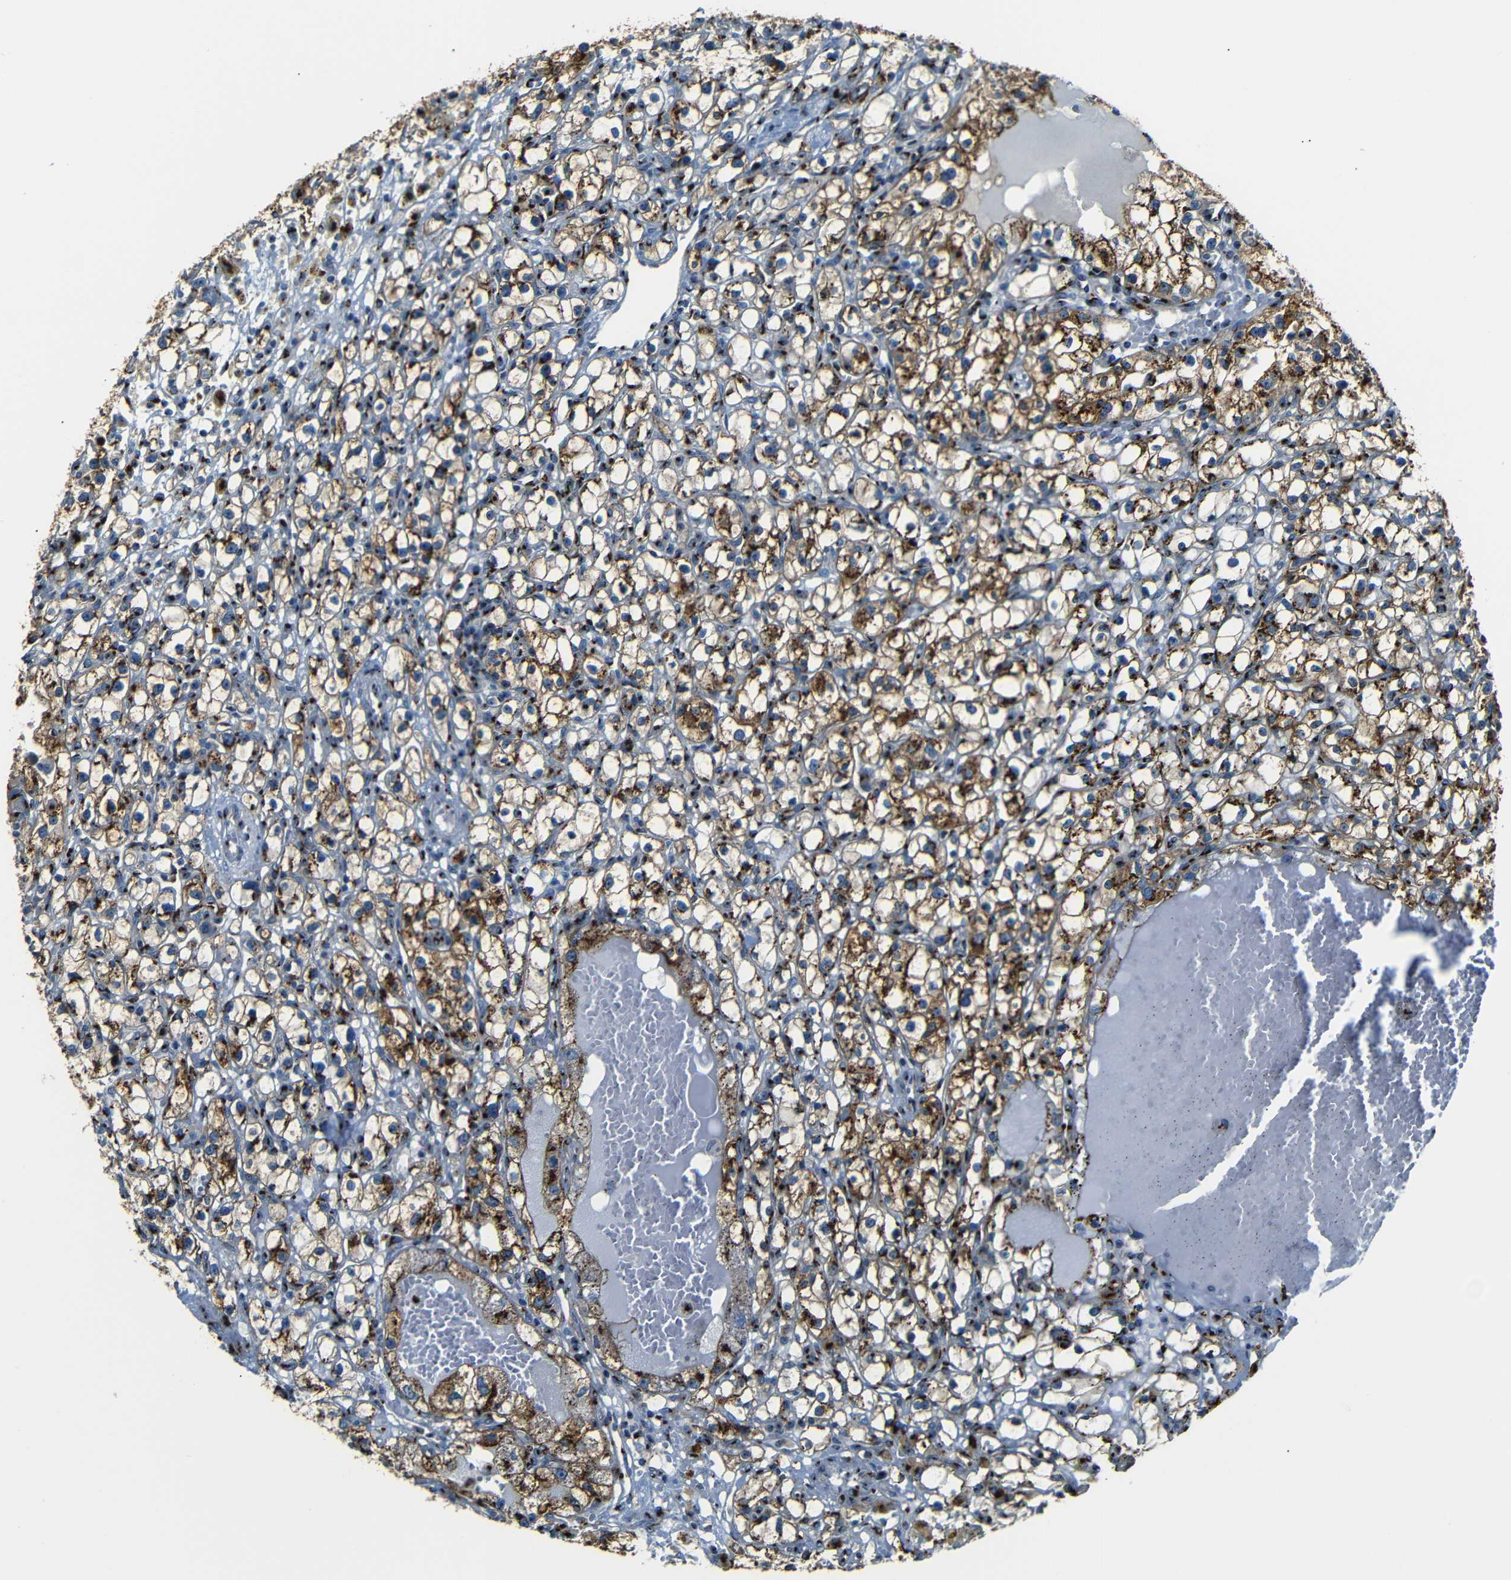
{"staining": {"intensity": "strong", "quantity": ">75%", "location": "cytoplasmic/membranous"}, "tissue": "renal cancer", "cell_type": "Tumor cells", "image_type": "cancer", "snomed": [{"axis": "morphology", "description": "Adenocarcinoma, NOS"}, {"axis": "topography", "description": "Kidney"}], "caption": "Immunohistochemical staining of renal cancer reveals high levels of strong cytoplasmic/membranous expression in about >75% of tumor cells.", "gene": "TGOLN2", "patient": {"sex": "male", "age": 56}}